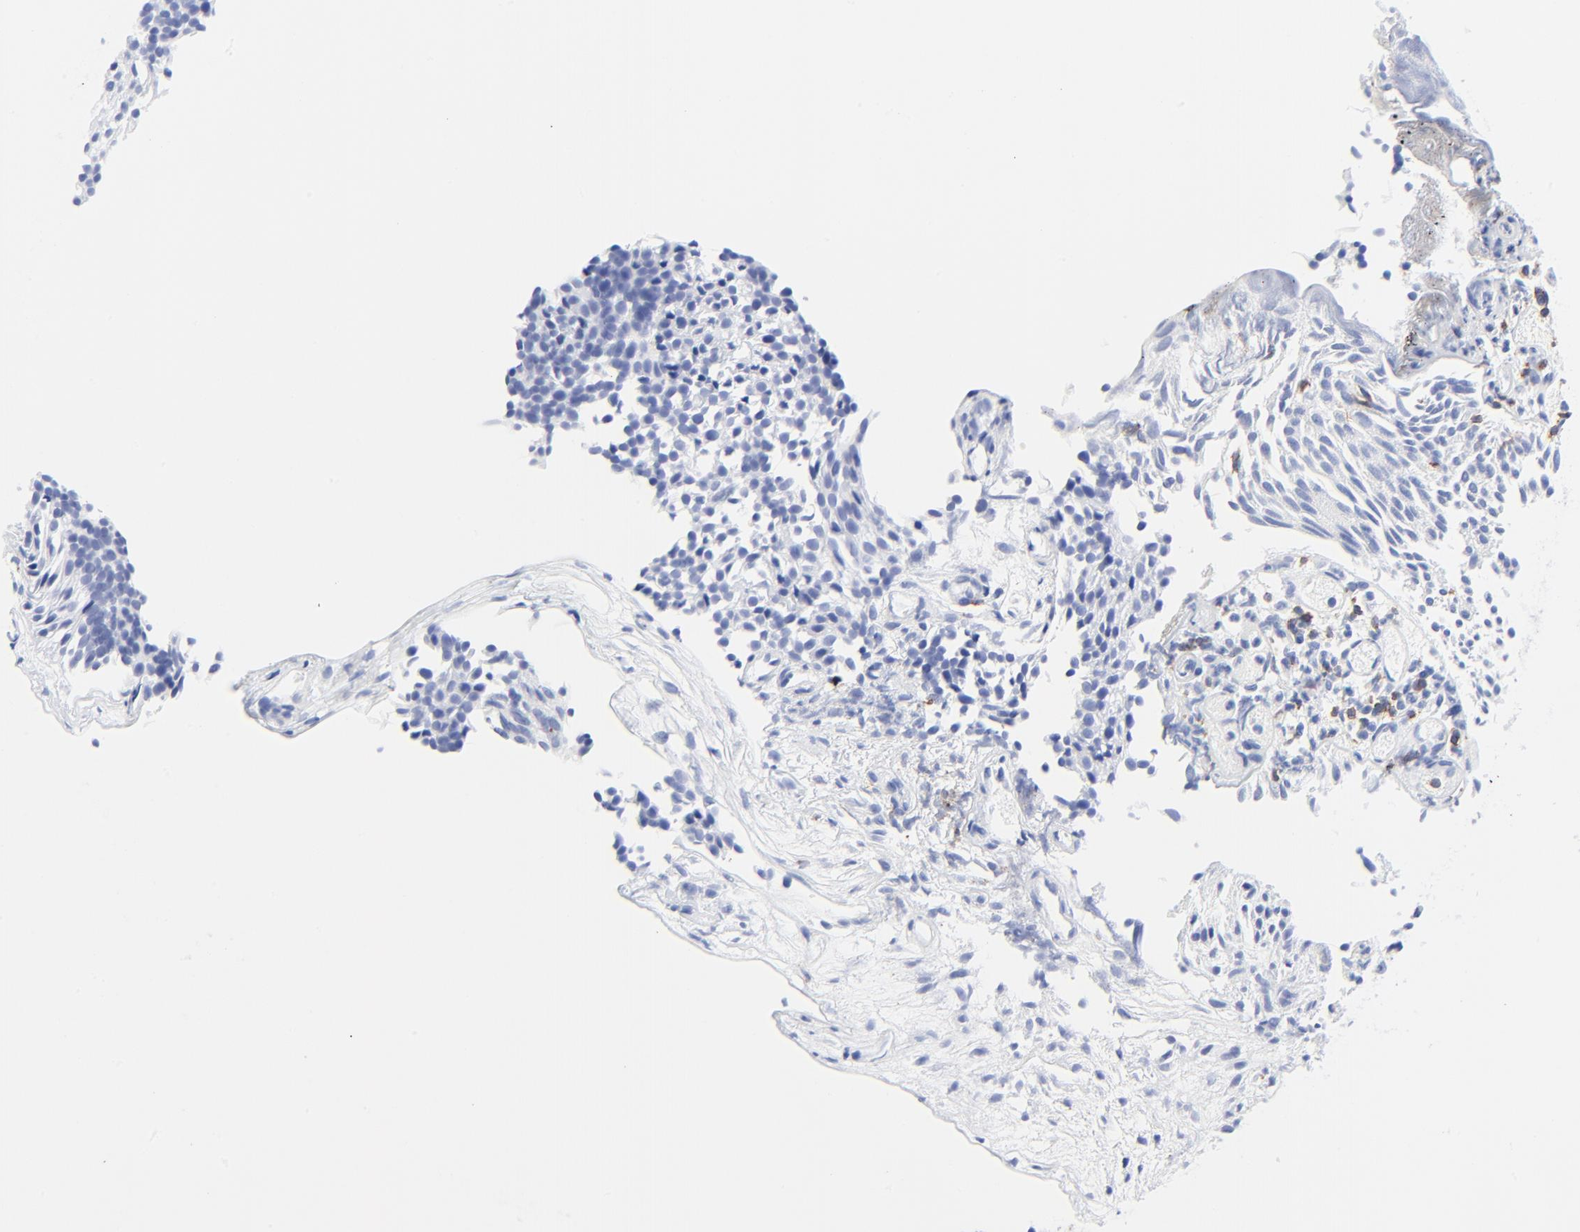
{"staining": {"intensity": "negative", "quantity": "none", "location": "none"}, "tissue": "urothelial cancer", "cell_type": "Tumor cells", "image_type": "cancer", "snomed": [{"axis": "morphology", "description": "Urothelial carcinoma, Low grade"}, {"axis": "topography", "description": "Urinary bladder"}], "caption": "The micrograph shows no significant expression in tumor cells of low-grade urothelial carcinoma. Brightfield microscopy of immunohistochemistry stained with DAB (3,3'-diaminobenzidine) (brown) and hematoxylin (blue), captured at high magnification.", "gene": "LCK", "patient": {"sex": "male", "age": 85}}